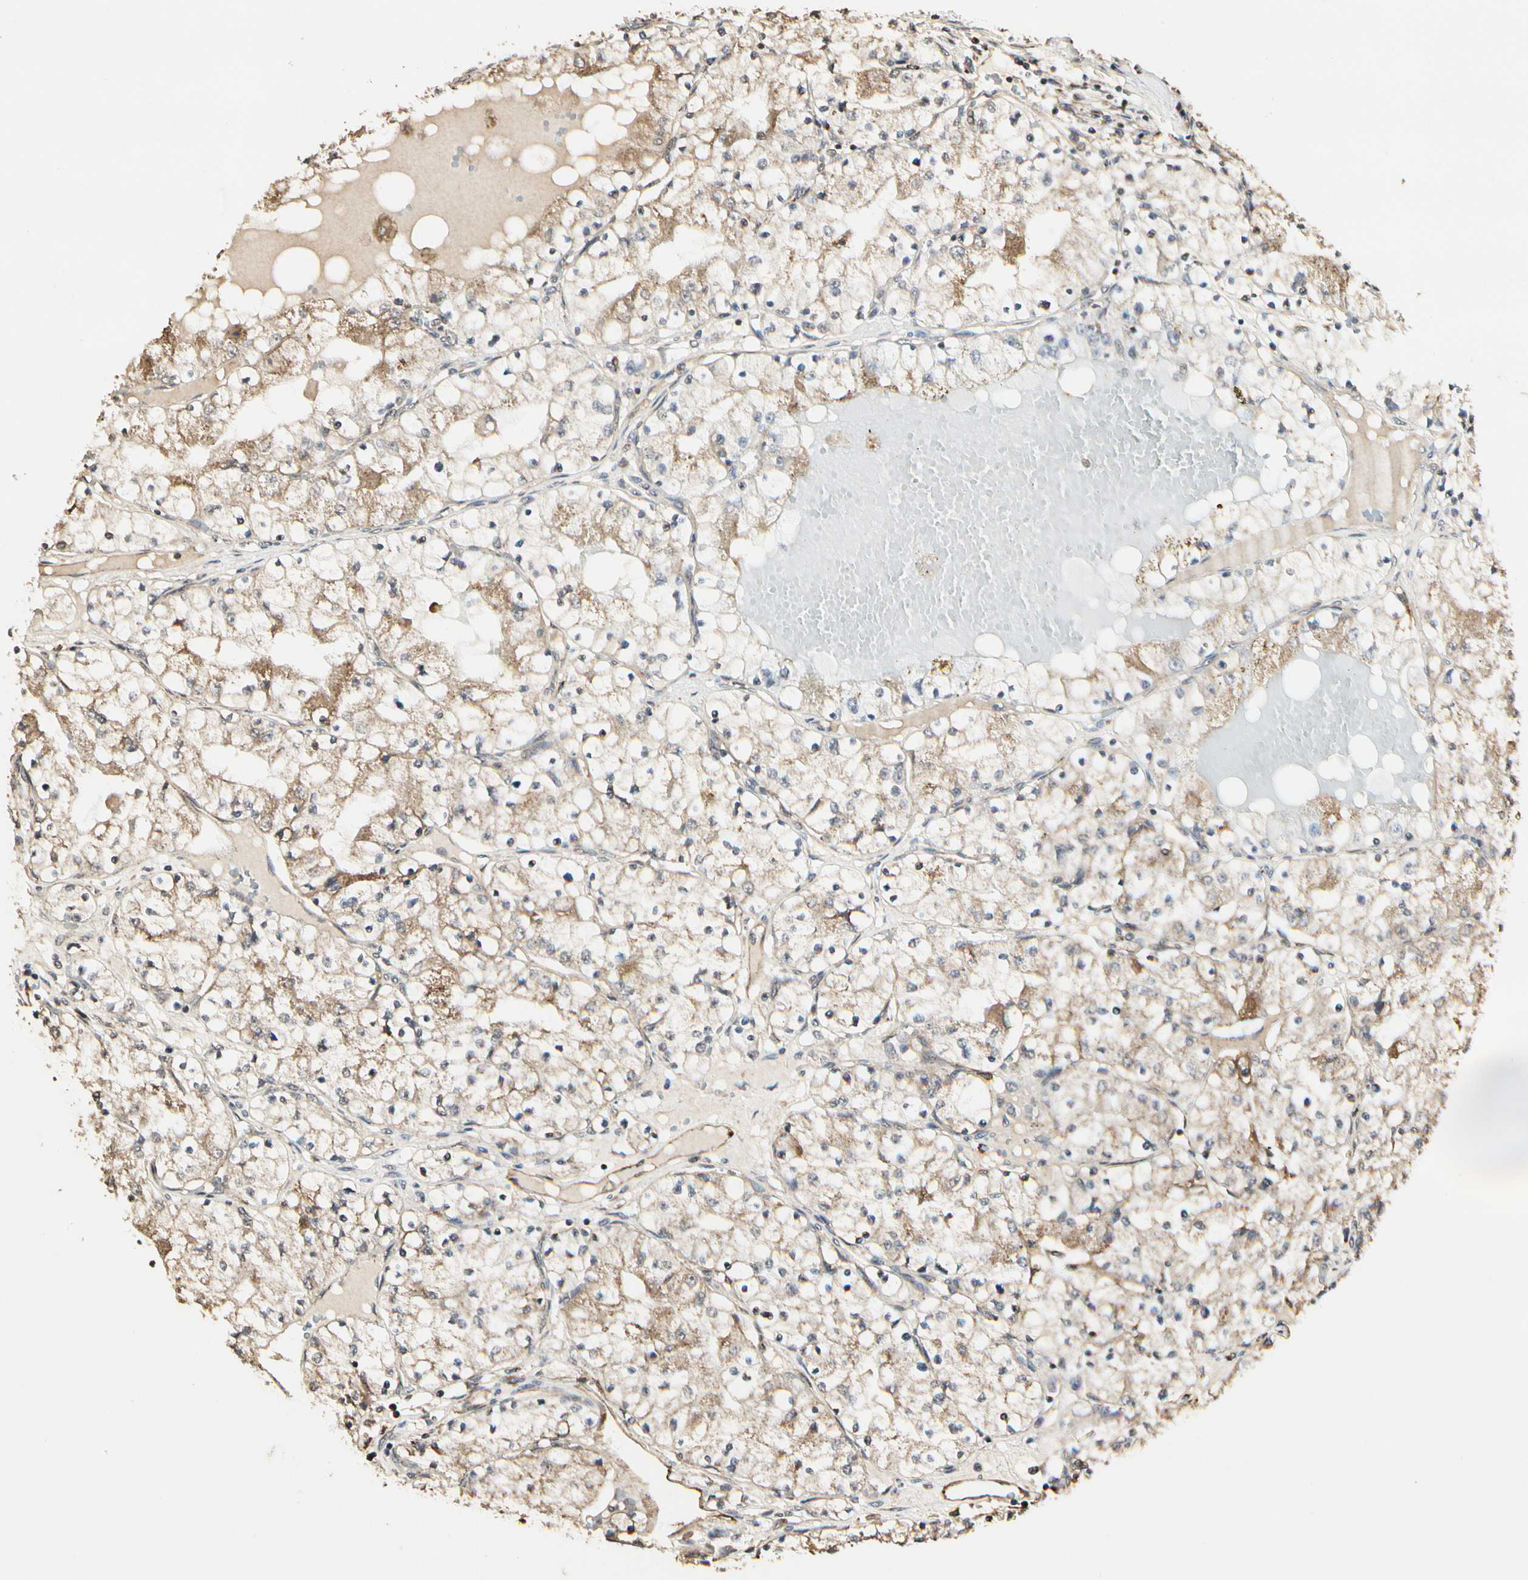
{"staining": {"intensity": "moderate", "quantity": "<25%", "location": "cytoplasmic/membranous"}, "tissue": "renal cancer", "cell_type": "Tumor cells", "image_type": "cancer", "snomed": [{"axis": "morphology", "description": "Adenocarcinoma, NOS"}, {"axis": "topography", "description": "Kidney"}], "caption": "The immunohistochemical stain highlights moderate cytoplasmic/membranous expression in tumor cells of renal cancer tissue. The protein of interest is shown in brown color, while the nuclei are stained blue.", "gene": "TAOK1", "patient": {"sex": "male", "age": 68}}